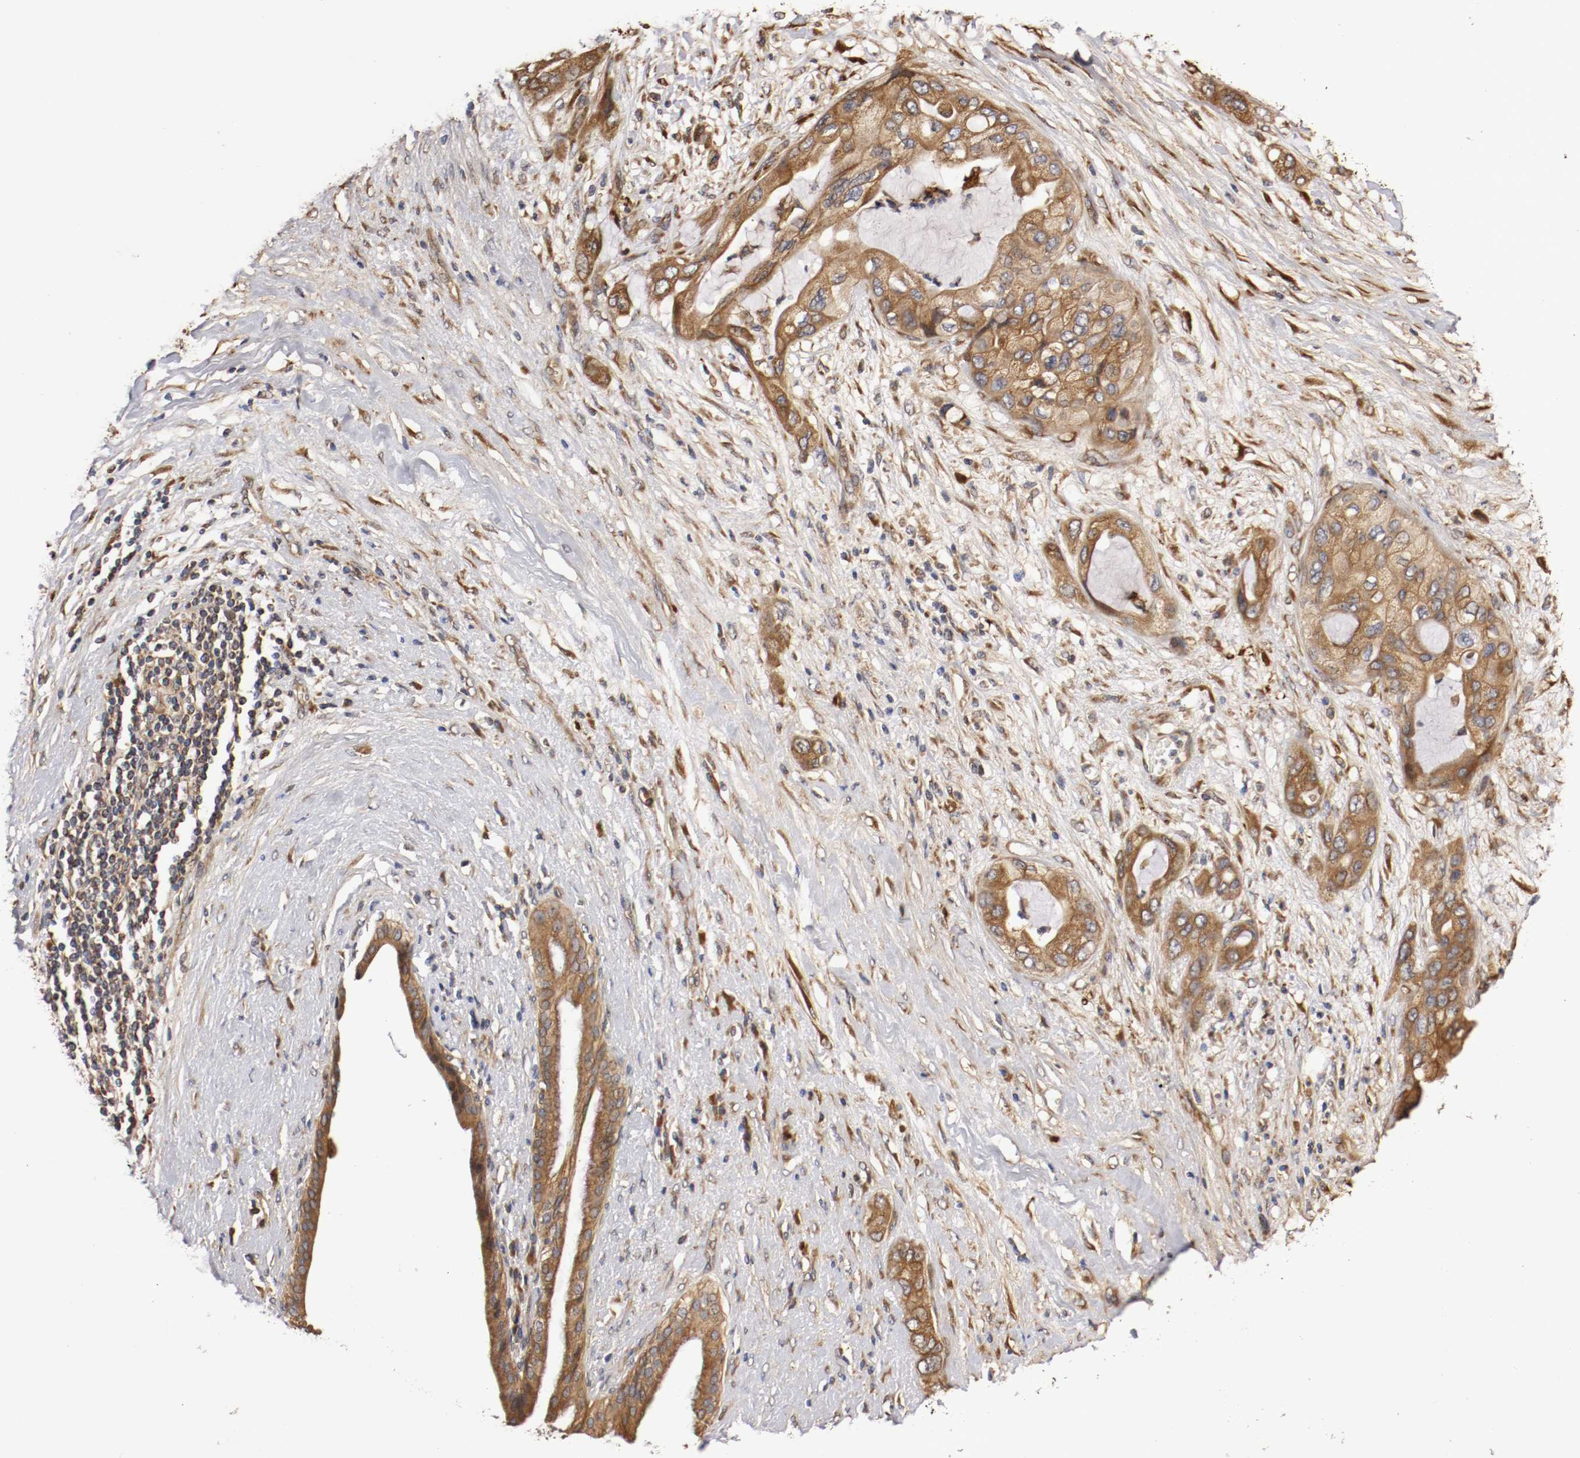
{"staining": {"intensity": "strong", "quantity": ">75%", "location": "cytoplasmic/membranous"}, "tissue": "pancreatic cancer", "cell_type": "Tumor cells", "image_type": "cancer", "snomed": [{"axis": "morphology", "description": "Adenocarcinoma, NOS"}, {"axis": "topography", "description": "Pancreas"}], "caption": "The histopathology image exhibits staining of pancreatic adenocarcinoma, revealing strong cytoplasmic/membranous protein staining (brown color) within tumor cells.", "gene": "VEZT", "patient": {"sex": "female", "age": 59}}